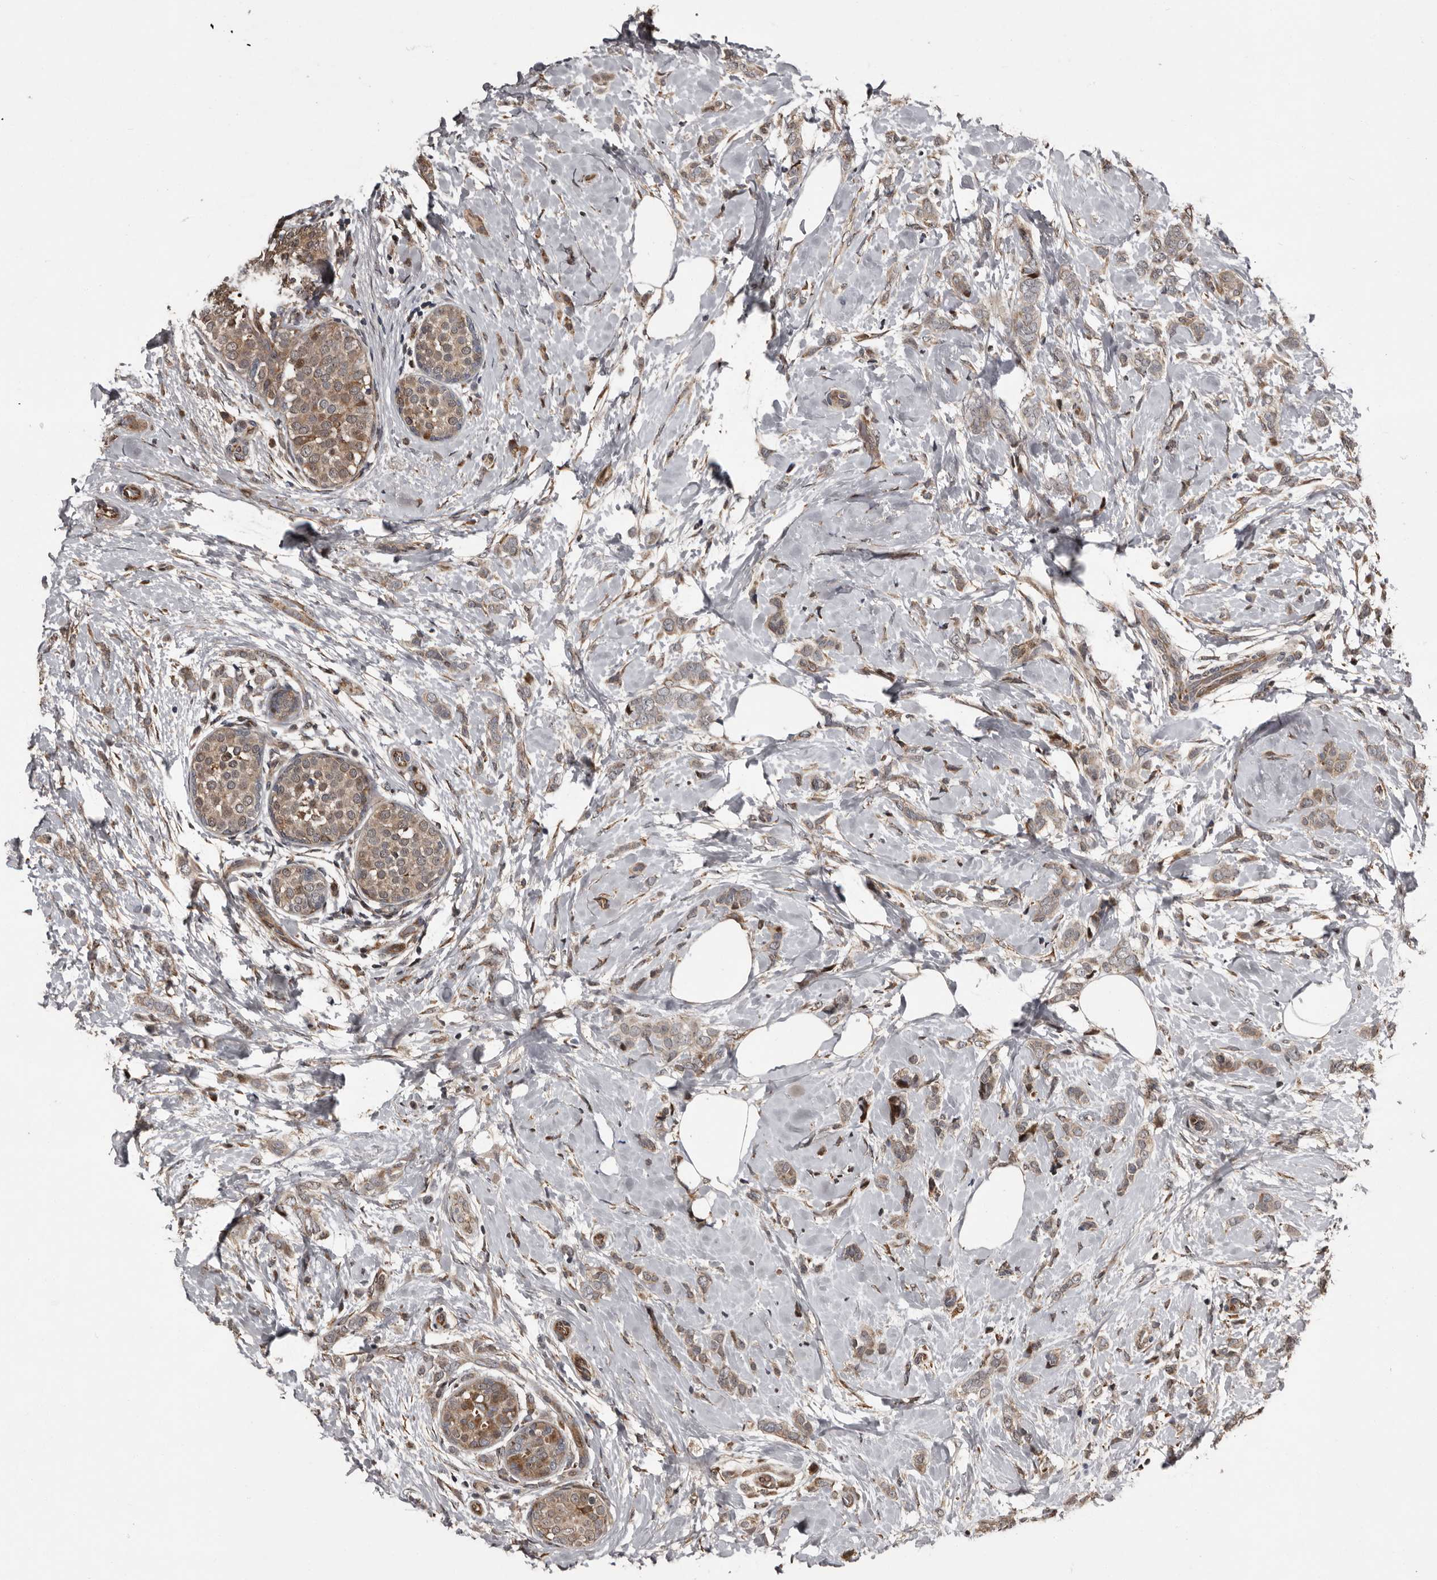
{"staining": {"intensity": "moderate", "quantity": ">75%", "location": "cytoplasmic/membranous"}, "tissue": "breast cancer", "cell_type": "Tumor cells", "image_type": "cancer", "snomed": [{"axis": "morphology", "description": "Lobular carcinoma, in situ"}, {"axis": "morphology", "description": "Lobular carcinoma"}, {"axis": "topography", "description": "Breast"}], "caption": "IHC histopathology image of breast cancer (lobular carcinoma in situ) stained for a protein (brown), which demonstrates medium levels of moderate cytoplasmic/membranous staining in approximately >75% of tumor cells.", "gene": "SERTAD4", "patient": {"sex": "female", "age": 41}}